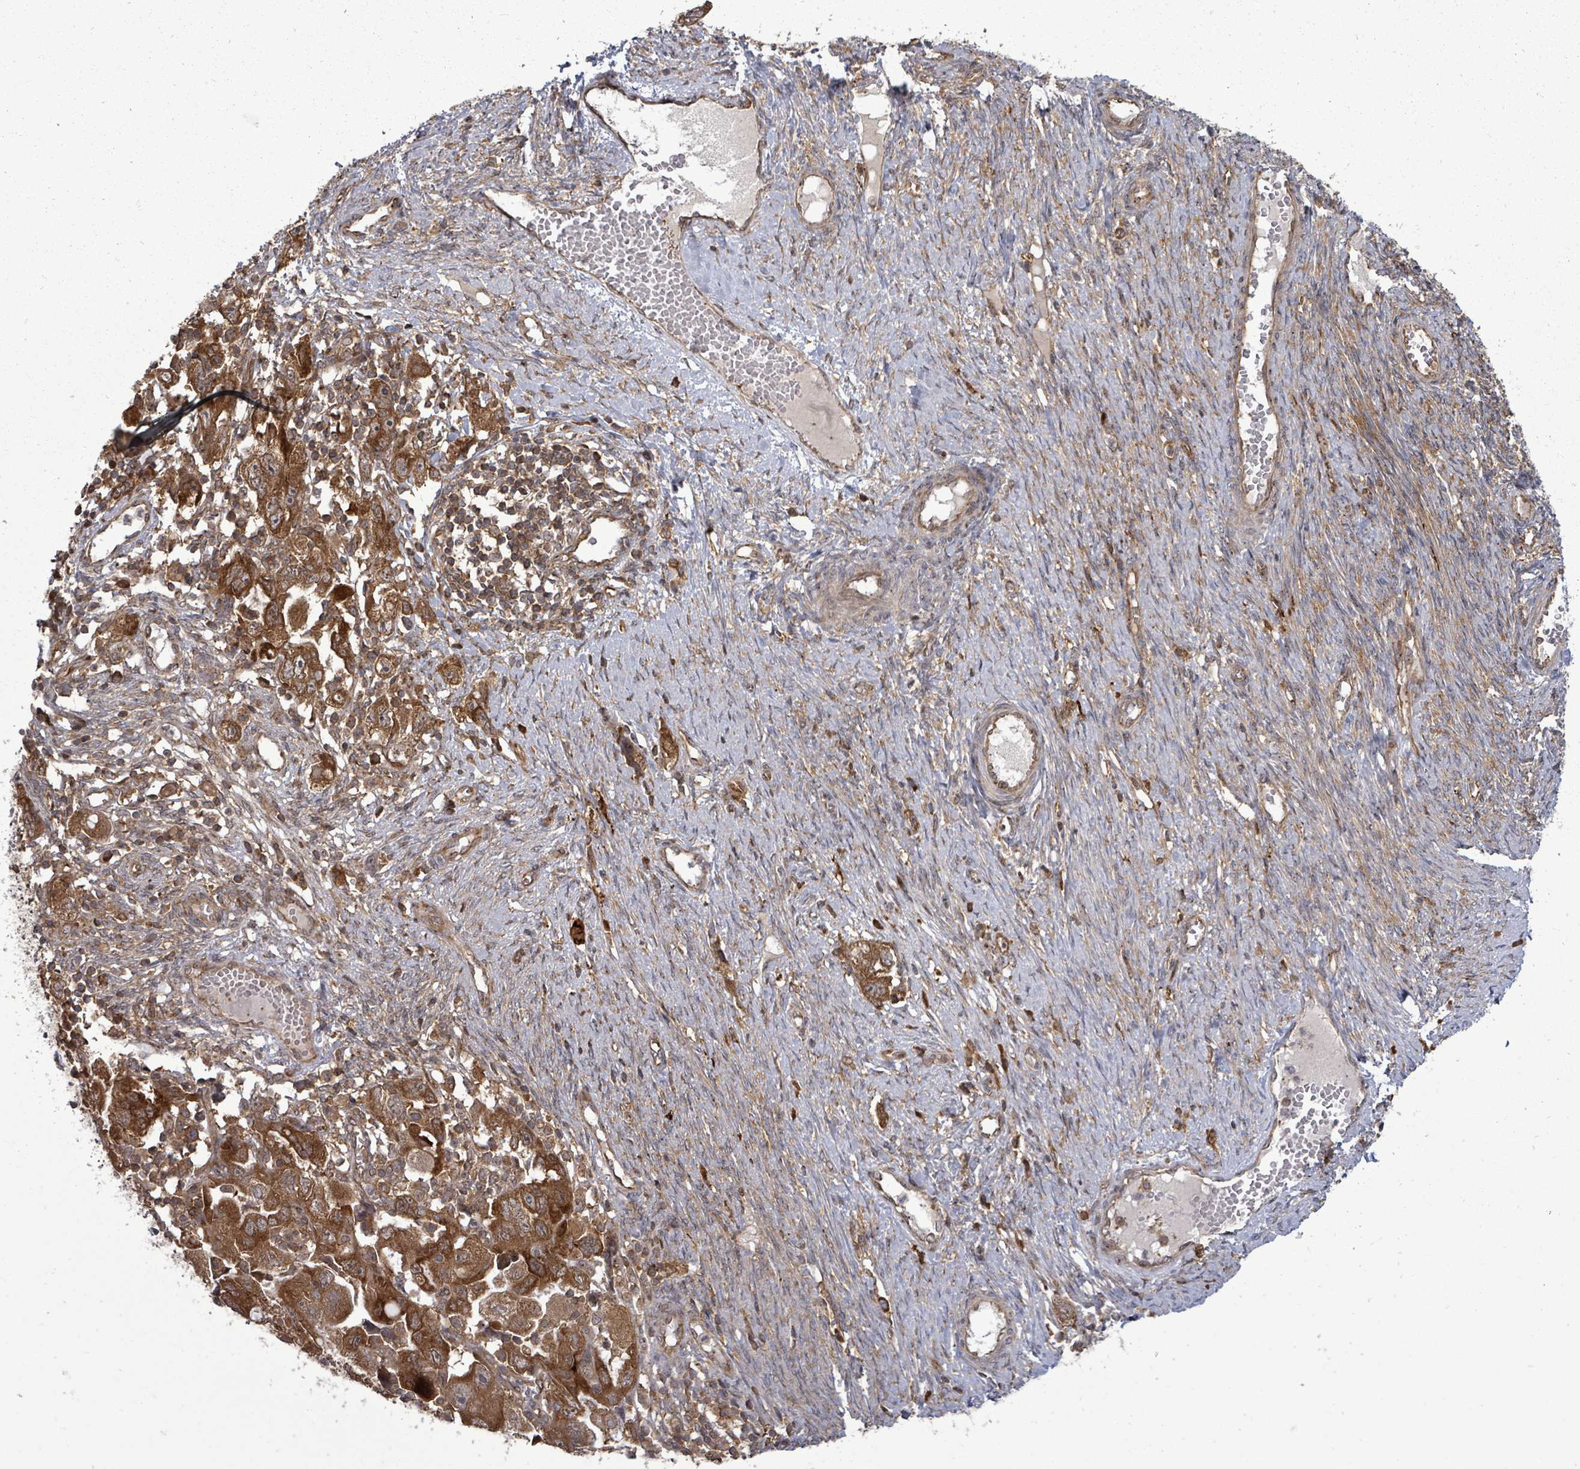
{"staining": {"intensity": "strong", "quantity": ">75%", "location": "cytoplasmic/membranous"}, "tissue": "ovarian cancer", "cell_type": "Tumor cells", "image_type": "cancer", "snomed": [{"axis": "morphology", "description": "Carcinoma, NOS"}, {"axis": "morphology", "description": "Cystadenocarcinoma, serous, NOS"}, {"axis": "topography", "description": "Ovary"}], "caption": "A high-resolution image shows immunohistochemistry (IHC) staining of ovarian cancer, which reveals strong cytoplasmic/membranous positivity in approximately >75% of tumor cells.", "gene": "EIF3C", "patient": {"sex": "female", "age": 69}}